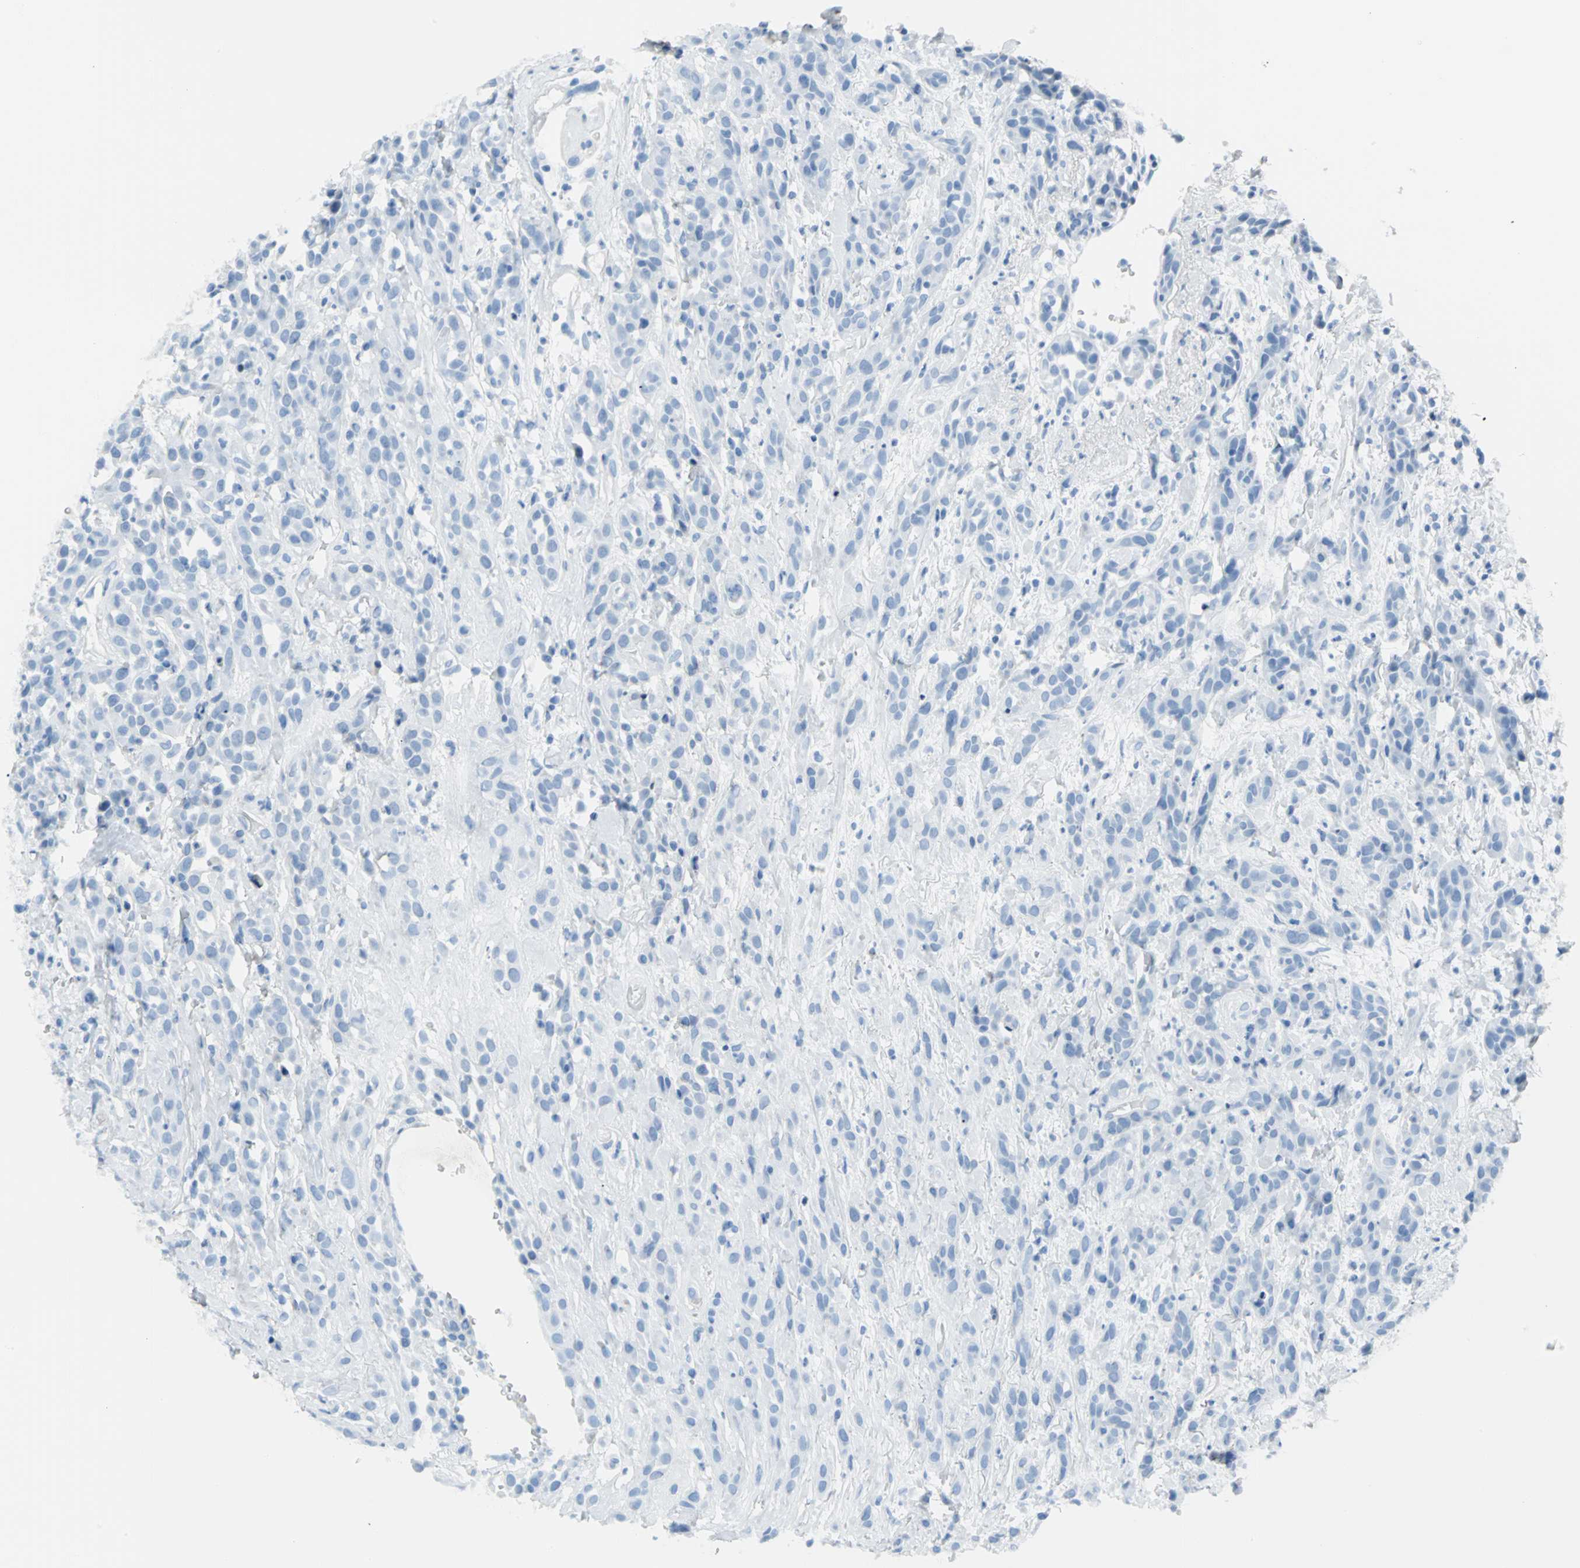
{"staining": {"intensity": "negative", "quantity": "none", "location": "none"}, "tissue": "head and neck cancer", "cell_type": "Tumor cells", "image_type": "cancer", "snomed": [{"axis": "morphology", "description": "Squamous cell carcinoma, NOS"}, {"axis": "topography", "description": "Head-Neck"}], "caption": "Immunohistochemistry of head and neck cancer (squamous cell carcinoma) exhibits no expression in tumor cells.", "gene": "MCM3", "patient": {"sex": "male", "age": 62}}